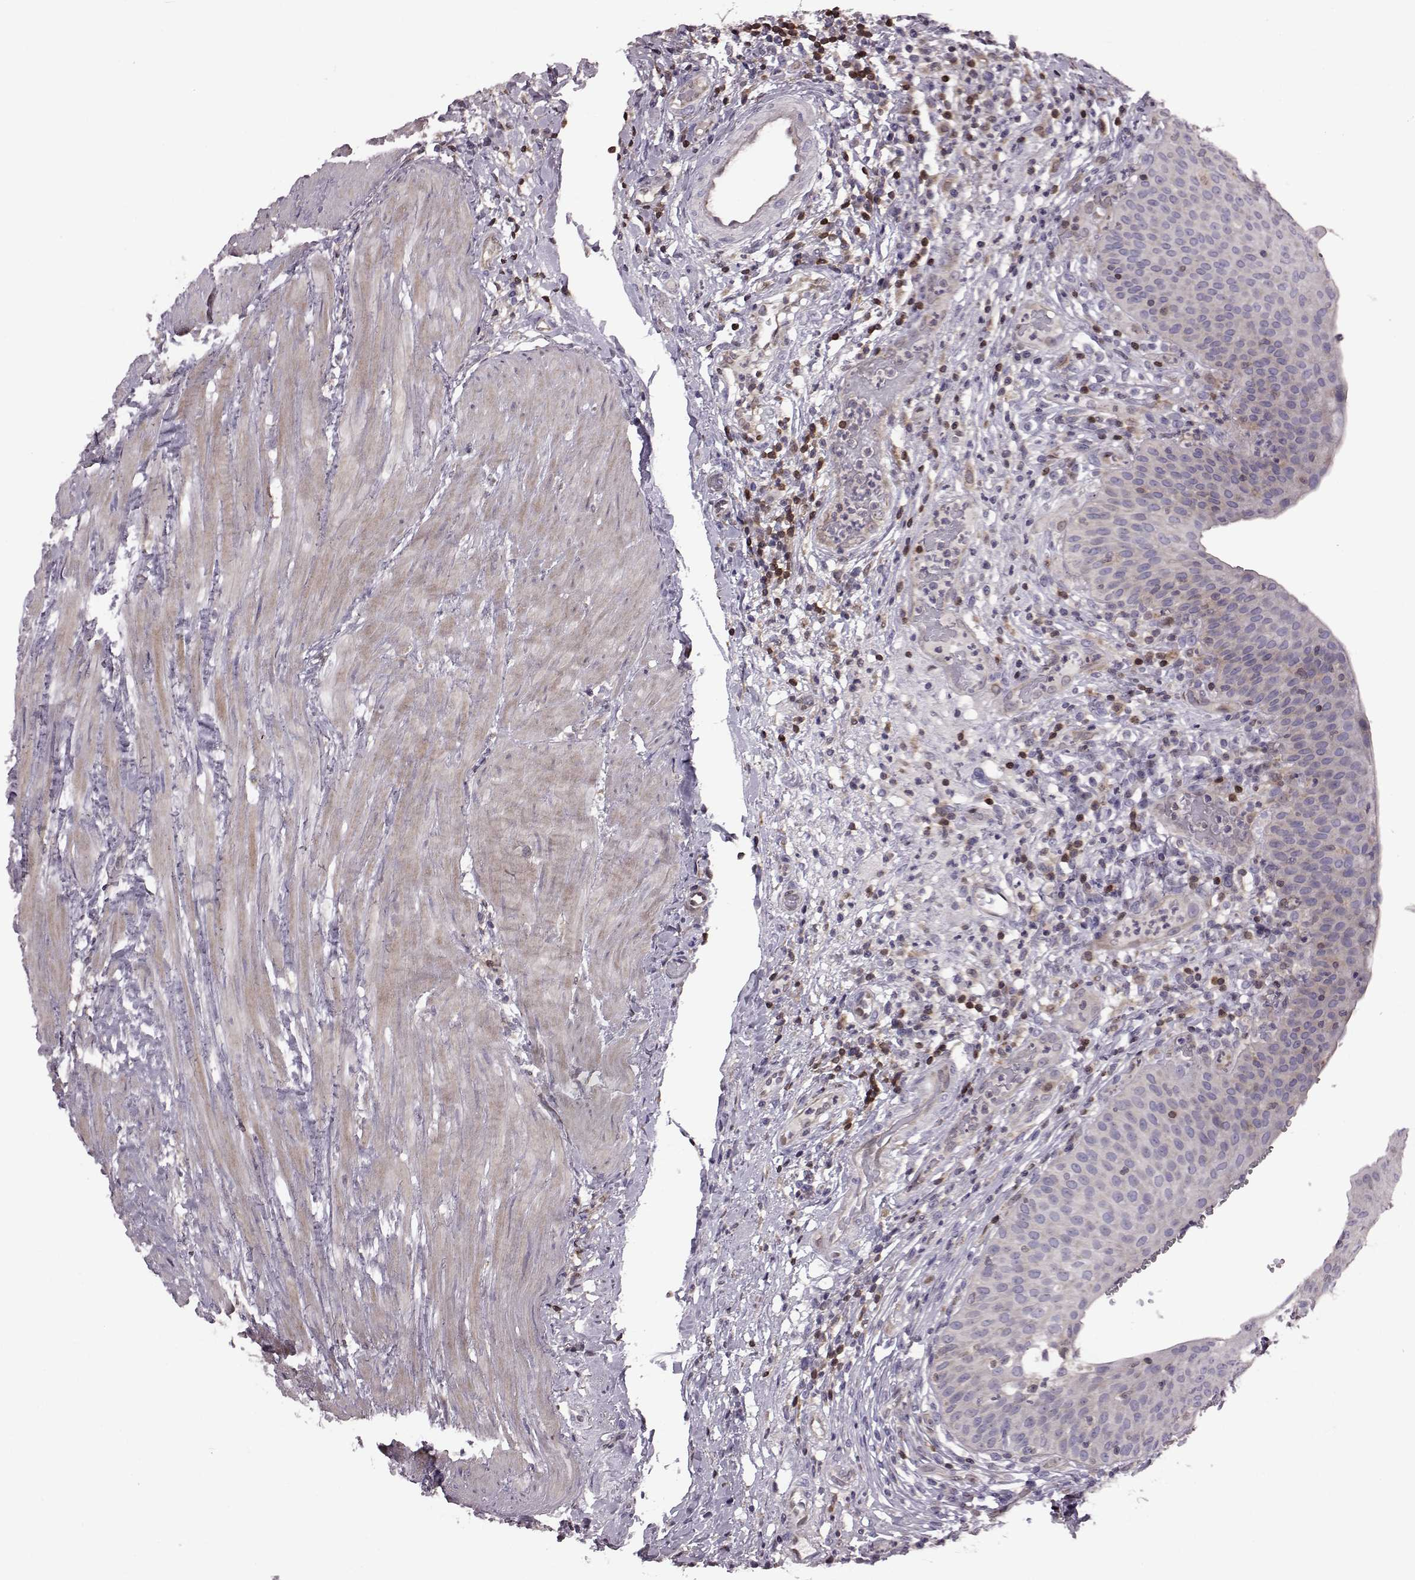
{"staining": {"intensity": "negative", "quantity": "none", "location": "none"}, "tissue": "urinary bladder", "cell_type": "Urothelial cells", "image_type": "normal", "snomed": [{"axis": "morphology", "description": "Normal tissue, NOS"}, {"axis": "topography", "description": "Urinary bladder"}], "caption": "Immunohistochemical staining of unremarkable human urinary bladder shows no significant staining in urothelial cells.", "gene": "CDC42SE1", "patient": {"sex": "male", "age": 66}}